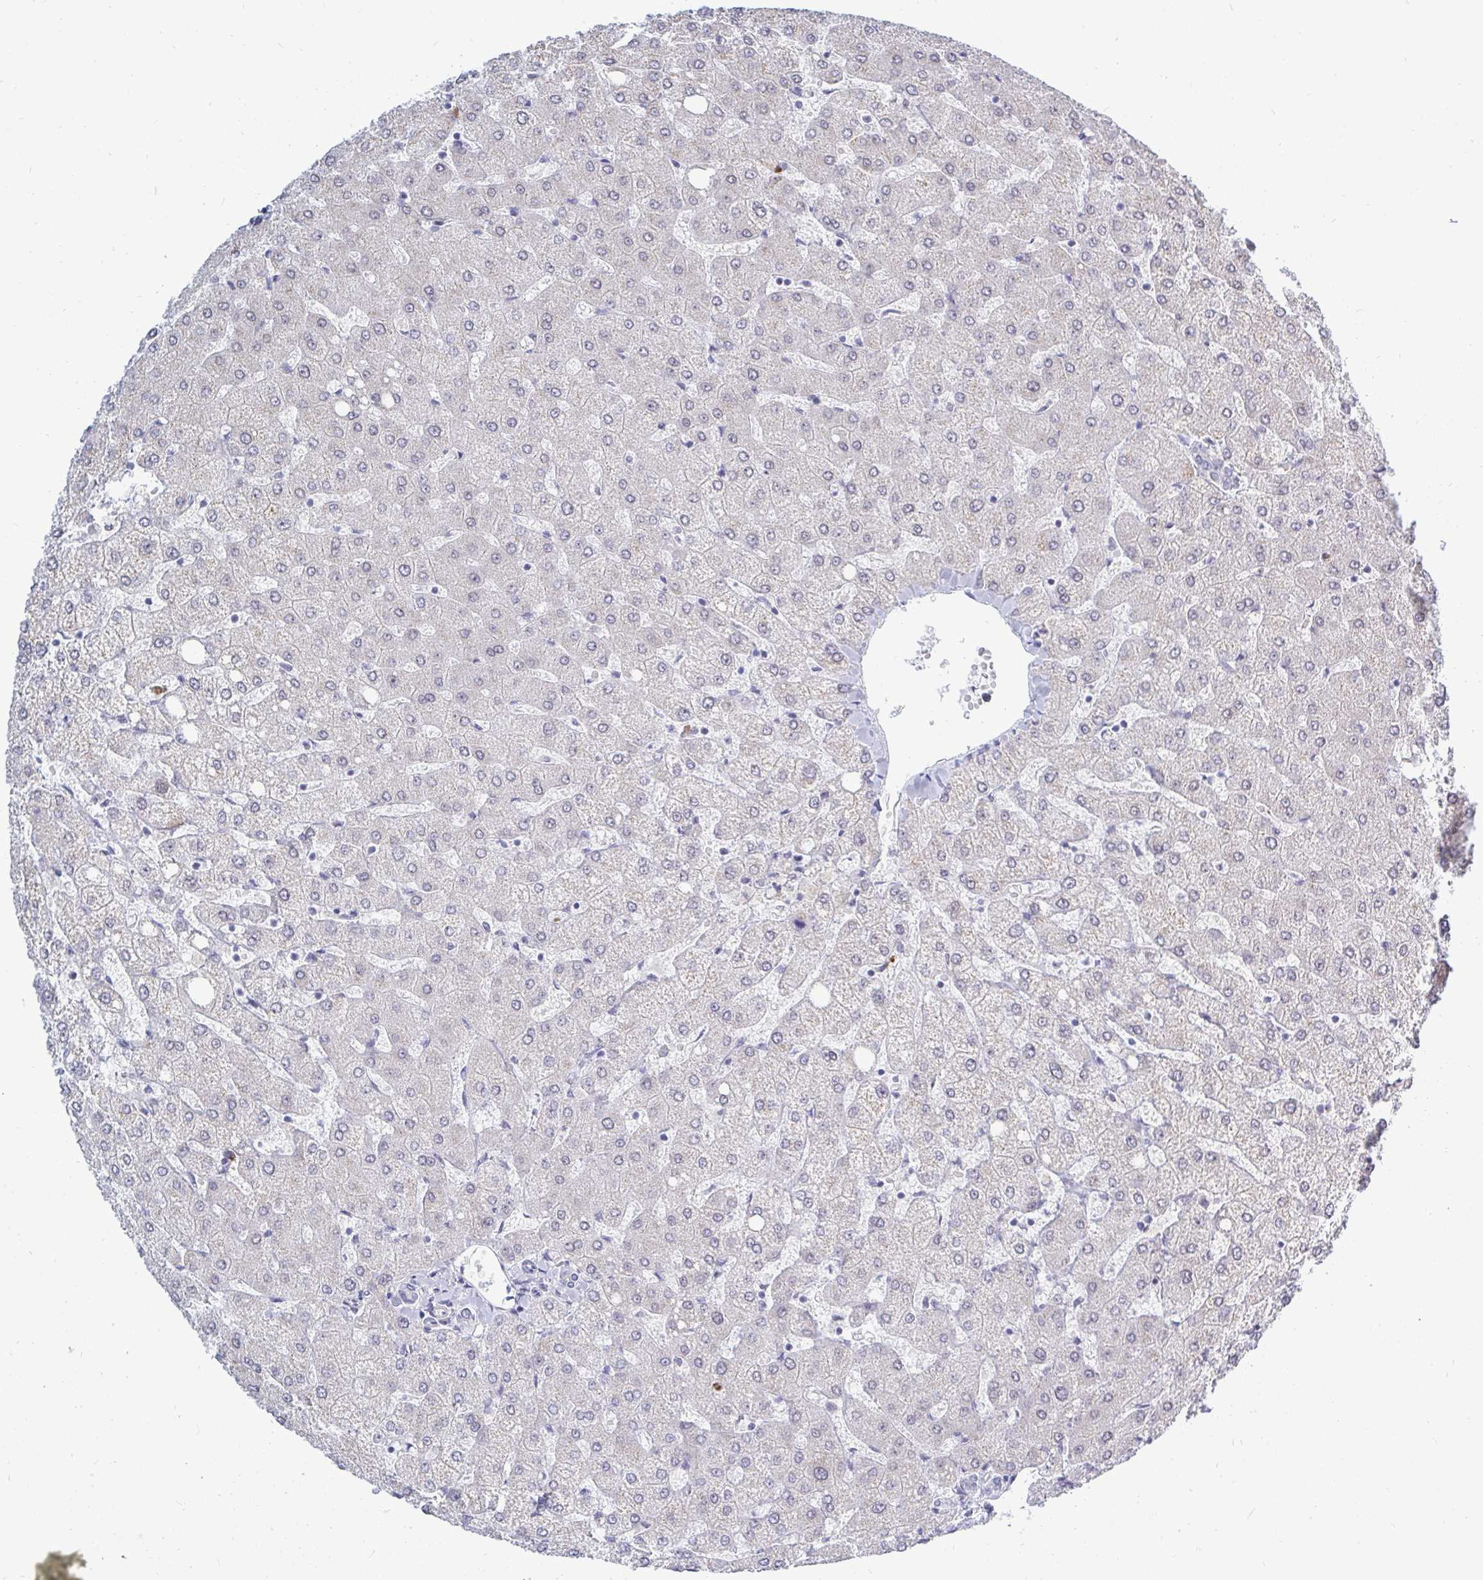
{"staining": {"intensity": "negative", "quantity": "none", "location": "none"}, "tissue": "liver", "cell_type": "Cholangiocytes", "image_type": "normal", "snomed": [{"axis": "morphology", "description": "Normal tissue, NOS"}, {"axis": "topography", "description": "Liver"}], "caption": "Immunohistochemistry (IHC) of unremarkable human liver reveals no positivity in cholangiocytes.", "gene": "TRIP12", "patient": {"sex": "female", "age": 54}}